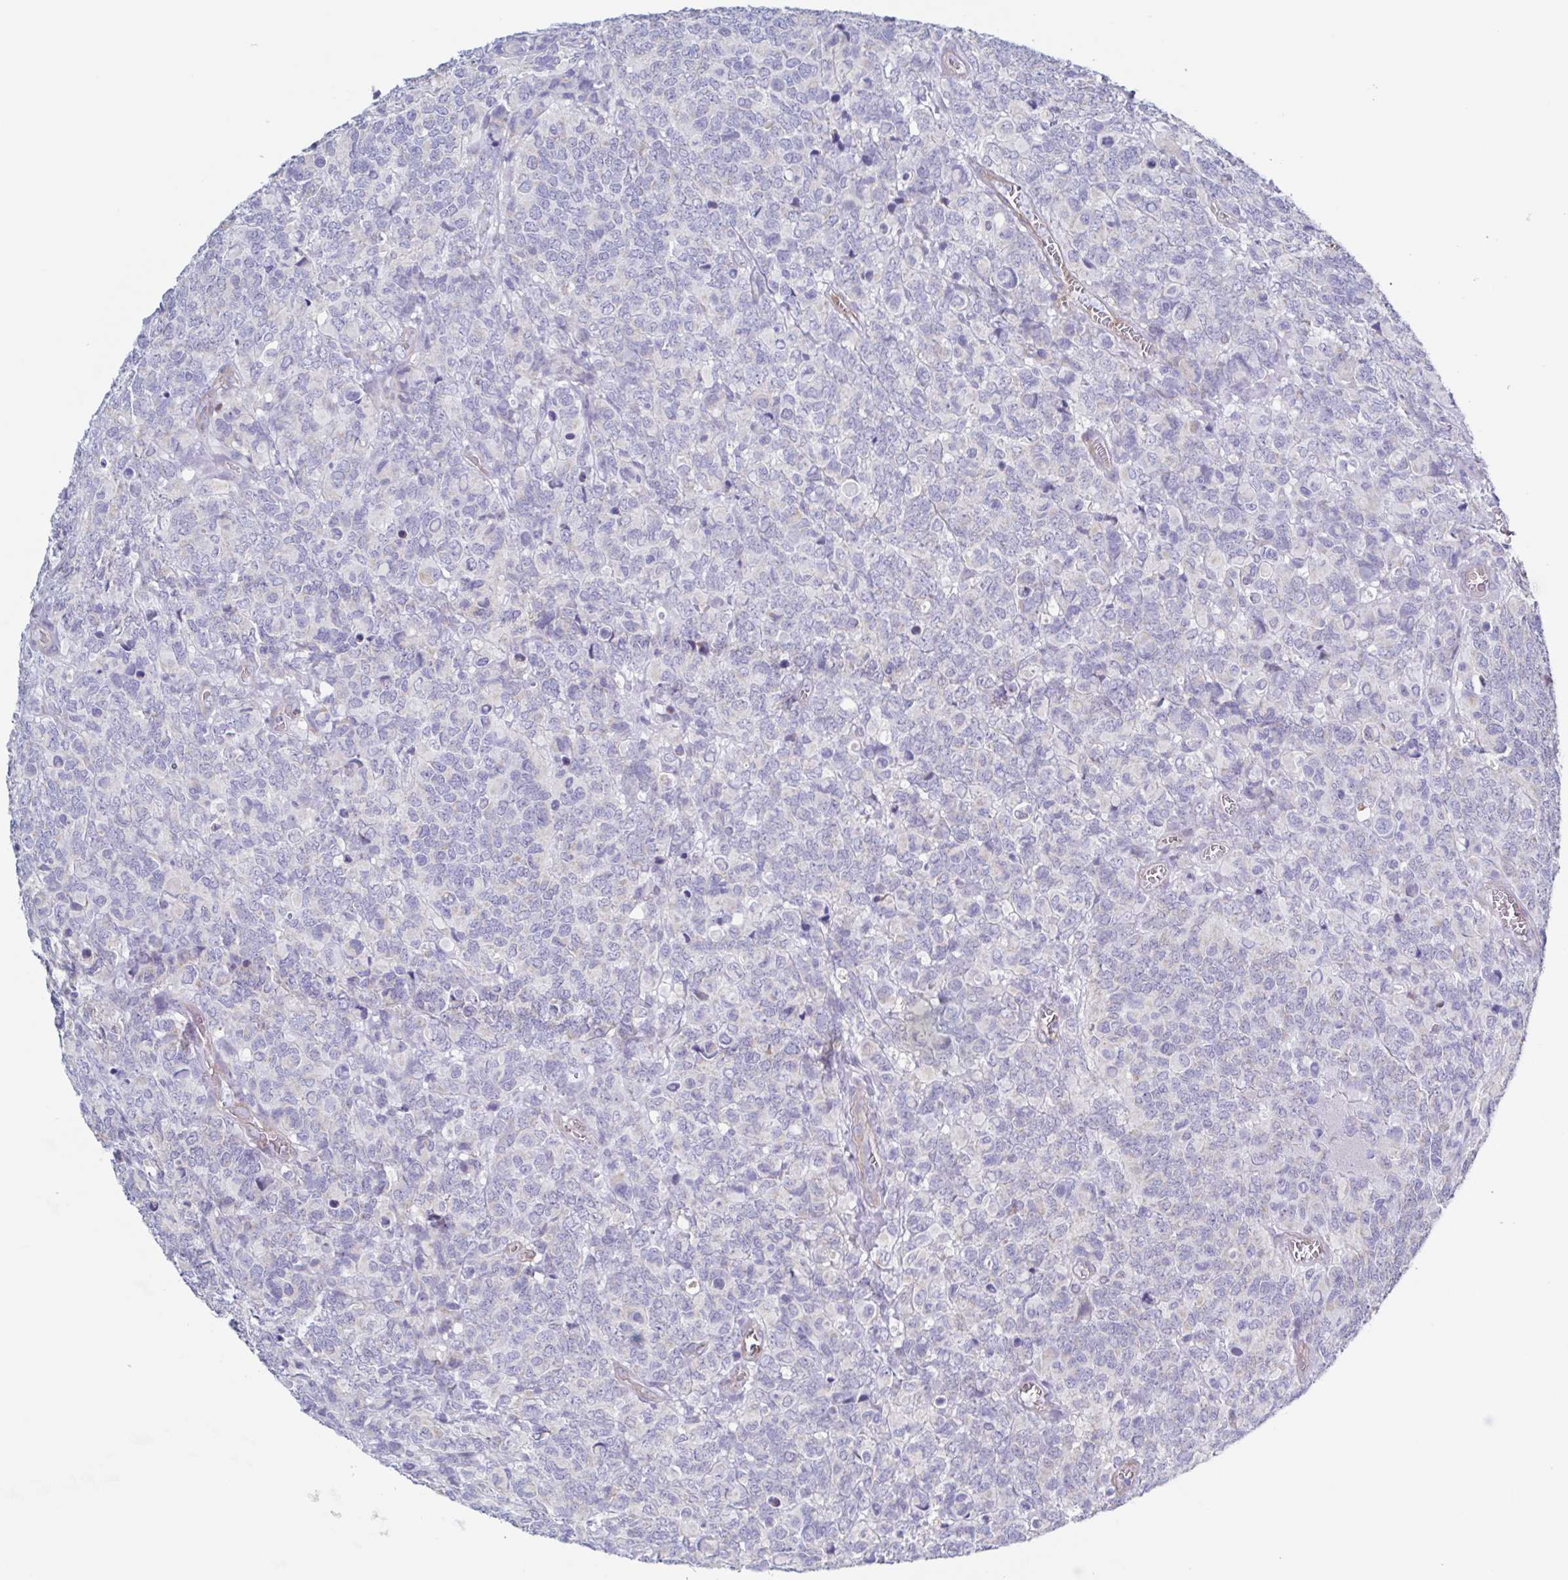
{"staining": {"intensity": "negative", "quantity": "none", "location": "none"}, "tissue": "glioma", "cell_type": "Tumor cells", "image_type": "cancer", "snomed": [{"axis": "morphology", "description": "Glioma, malignant, High grade"}, {"axis": "topography", "description": "Brain"}], "caption": "High power microscopy micrograph of an immunohistochemistry histopathology image of malignant glioma (high-grade), revealing no significant staining in tumor cells. (DAB (3,3'-diaminobenzidine) immunohistochemistry, high magnification).", "gene": "PBOV1", "patient": {"sex": "male", "age": 39}}